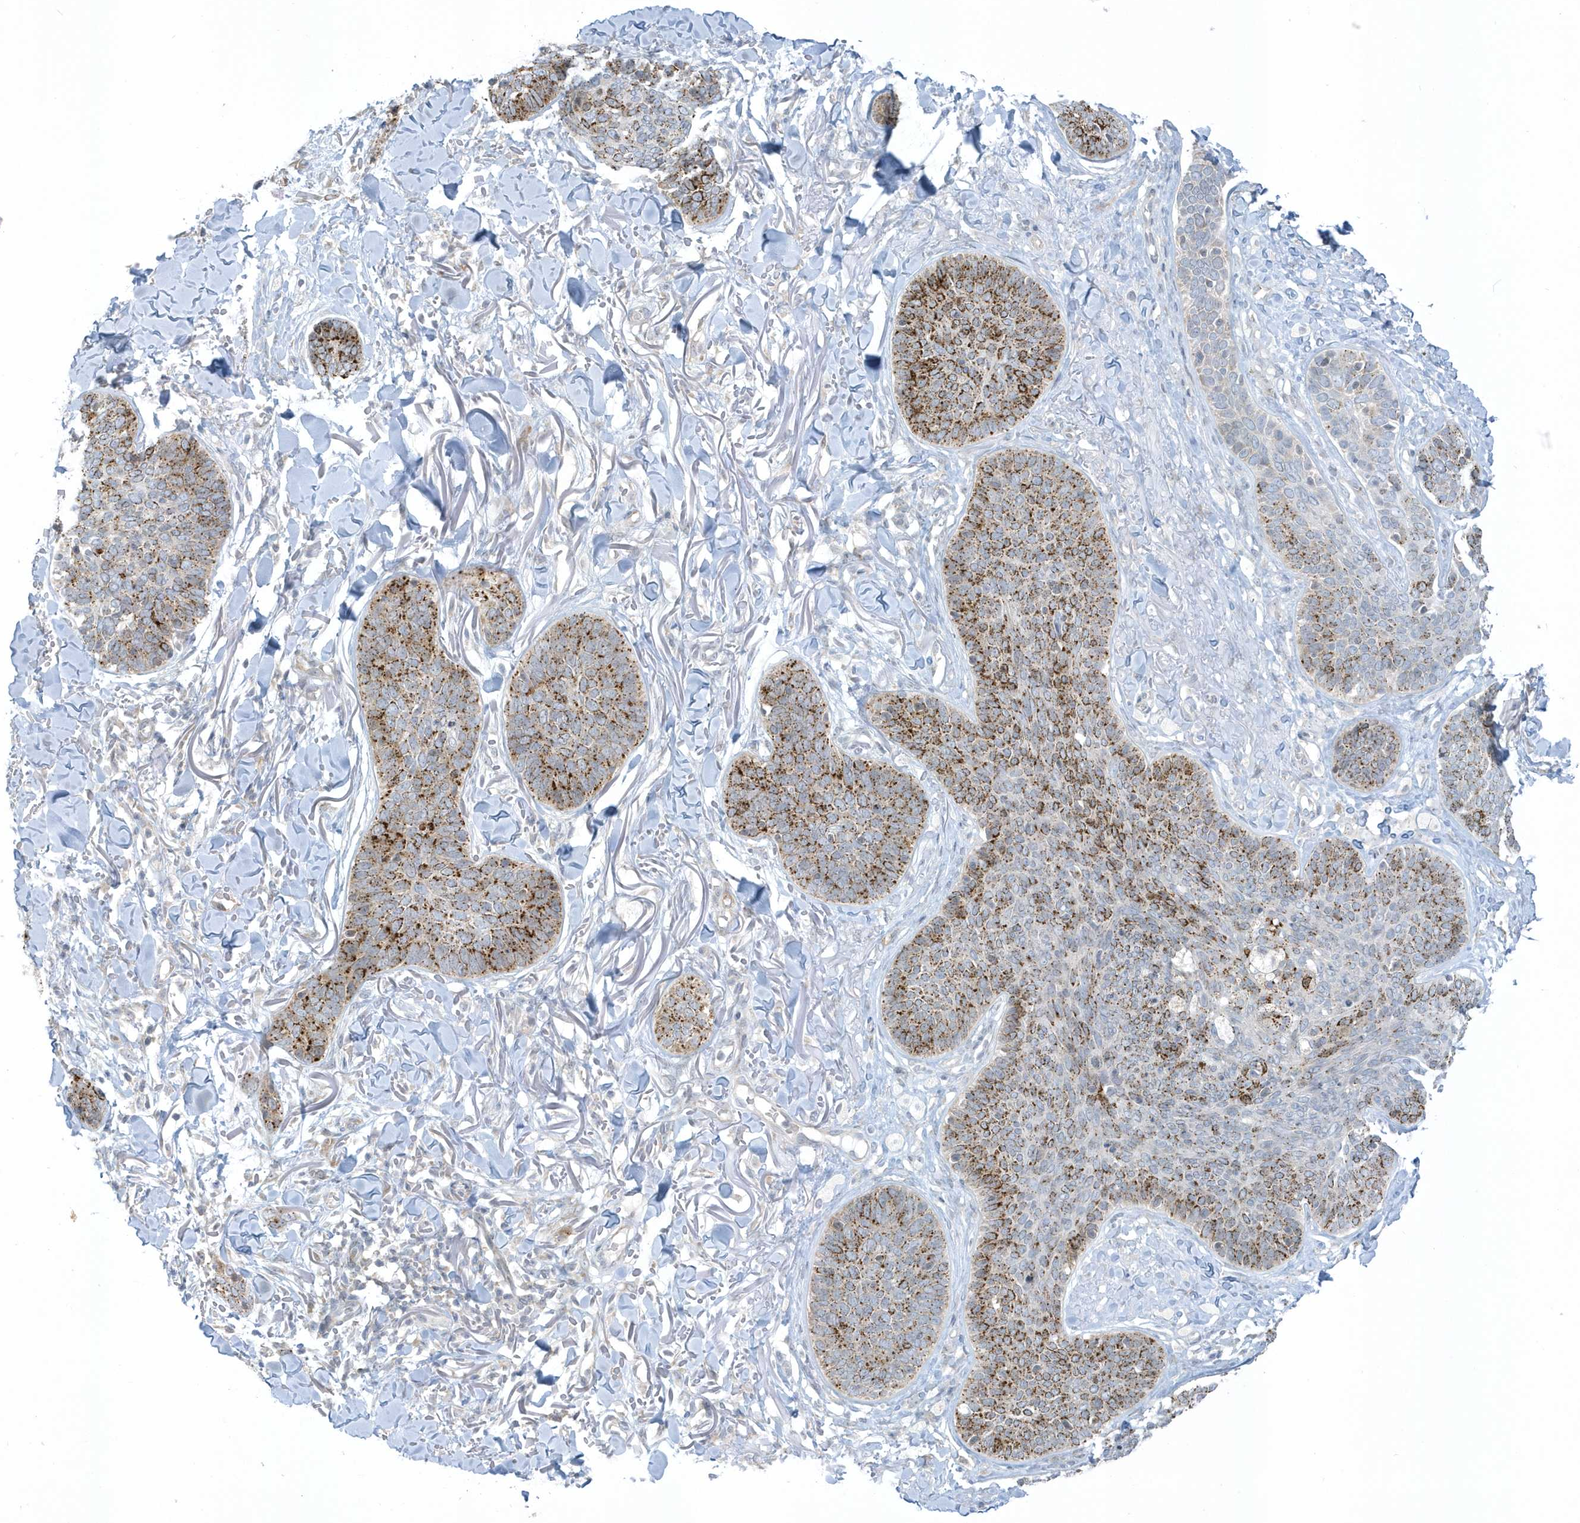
{"staining": {"intensity": "strong", "quantity": "25%-75%", "location": "cytoplasmic/membranous"}, "tissue": "skin cancer", "cell_type": "Tumor cells", "image_type": "cancer", "snomed": [{"axis": "morphology", "description": "Basal cell carcinoma"}, {"axis": "topography", "description": "Skin"}], "caption": "The image shows a brown stain indicating the presence of a protein in the cytoplasmic/membranous of tumor cells in skin cancer (basal cell carcinoma). The protein is stained brown, and the nuclei are stained in blue (DAB IHC with brightfield microscopy, high magnification).", "gene": "SCN3A", "patient": {"sex": "male", "age": 85}}